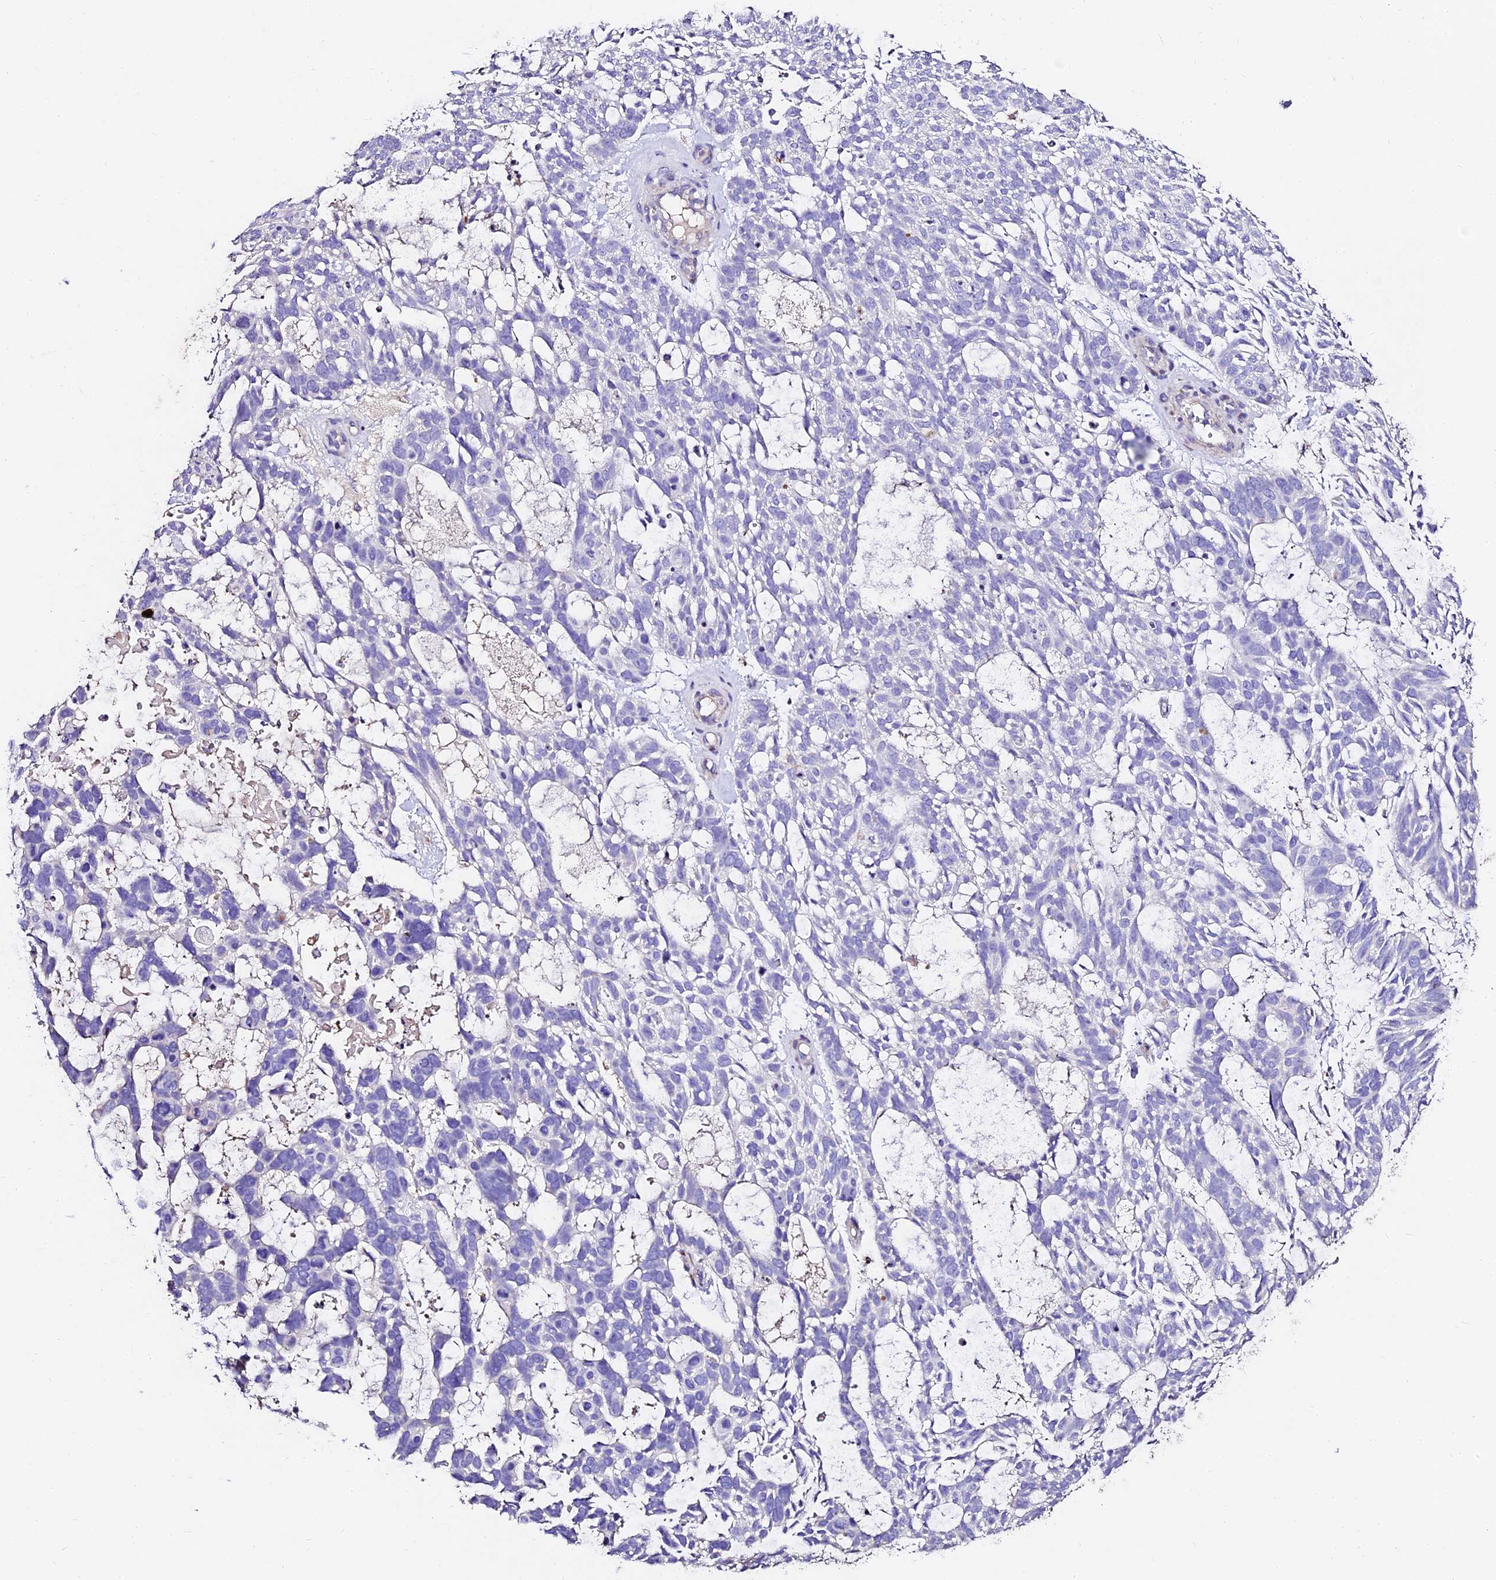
{"staining": {"intensity": "negative", "quantity": "none", "location": "none"}, "tissue": "skin cancer", "cell_type": "Tumor cells", "image_type": "cancer", "snomed": [{"axis": "morphology", "description": "Basal cell carcinoma"}, {"axis": "topography", "description": "Skin"}], "caption": "IHC photomicrograph of neoplastic tissue: human skin basal cell carcinoma stained with DAB (3,3'-diaminobenzidine) displays no significant protein positivity in tumor cells.", "gene": "FREM3", "patient": {"sex": "male", "age": 88}}